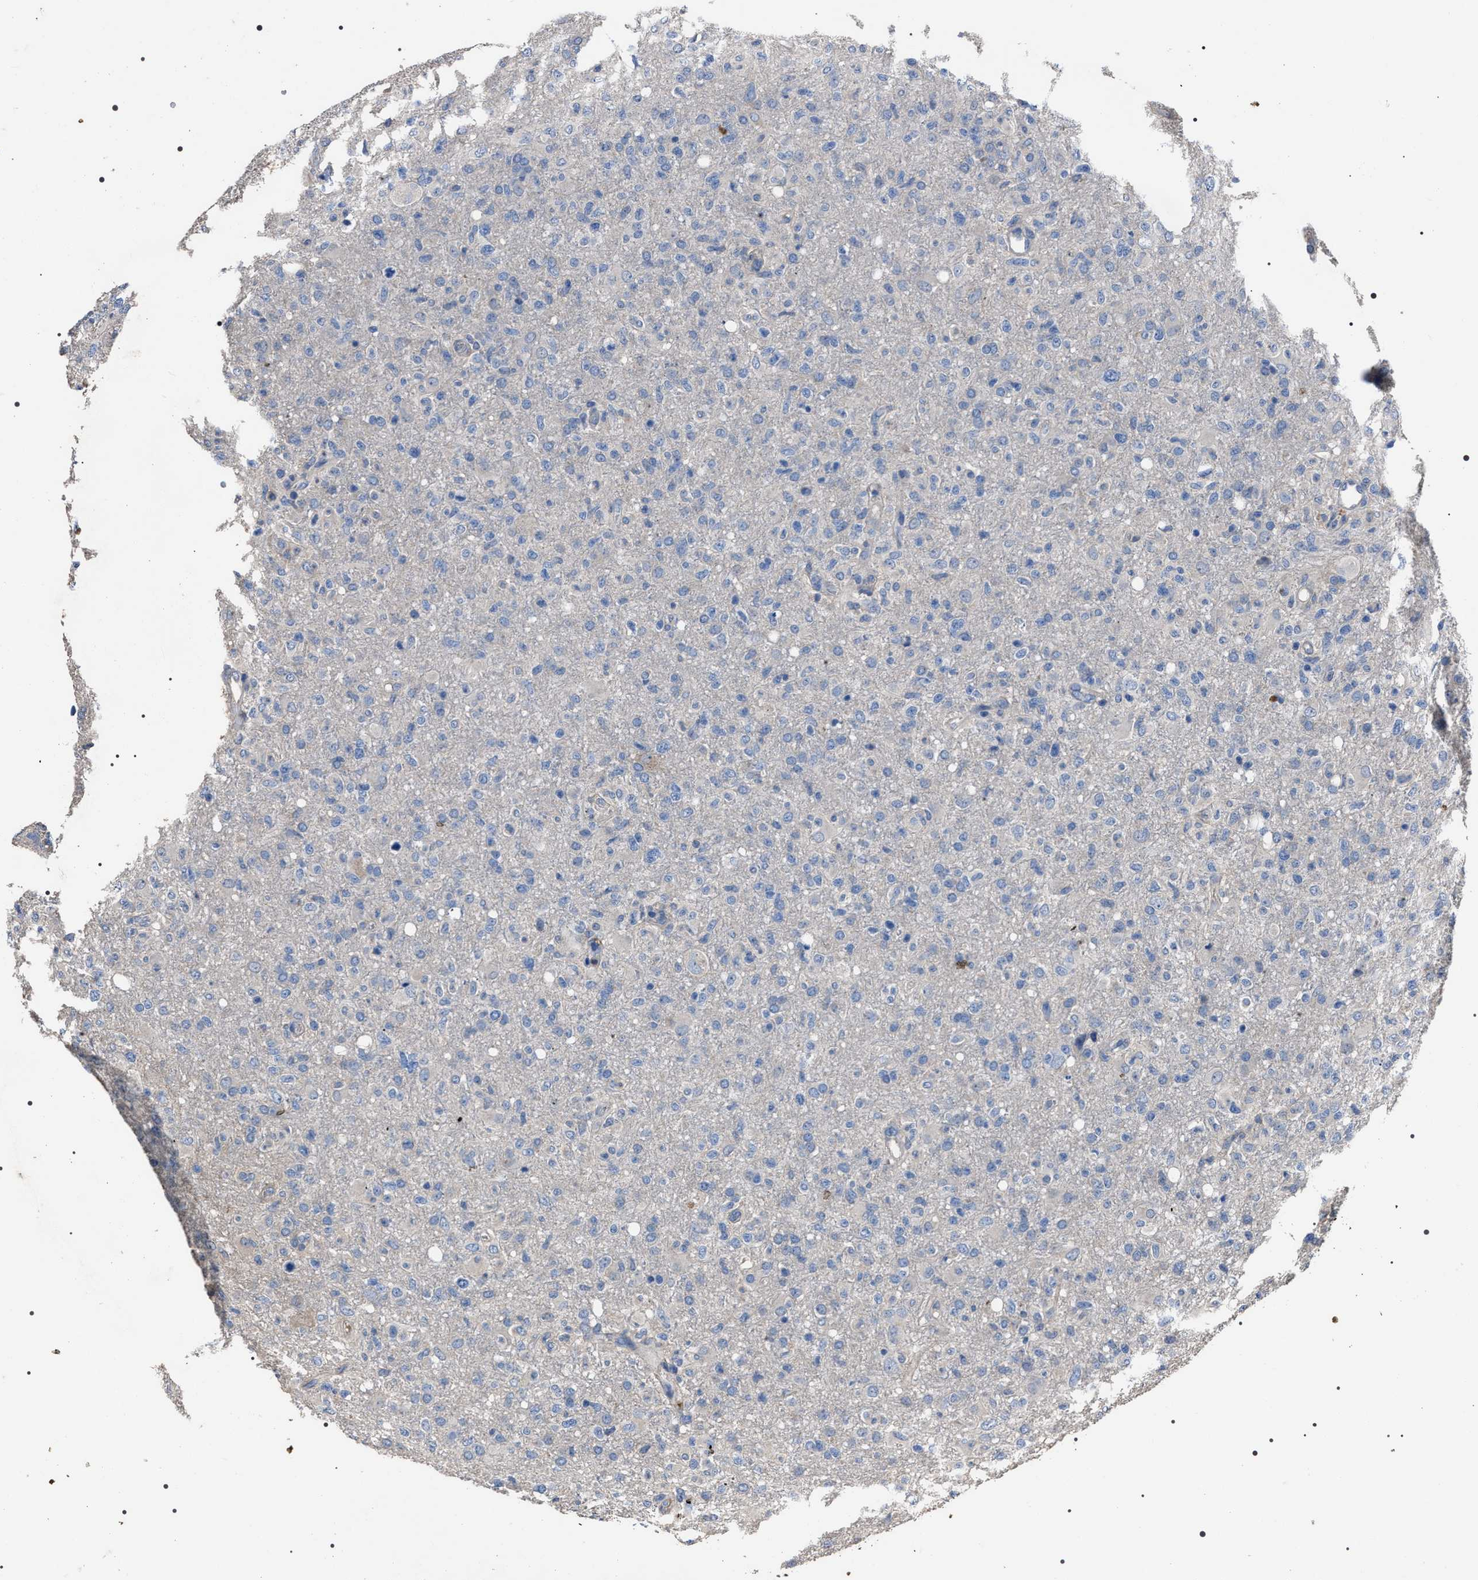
{"staining": {"intensity": "negative", "quantity": "none", "location": "none"}, "tissue": "glioma", "cell_type": "Tumor cells", "image_type": "cancer", "snomed": [{"axis": "morphology", "description": "Glioma, malignant, High grade"}, {"axis": "topography", "description": "Brain"}], "caption": "Immunohistochemistry (IHC) of human glioma exhibits no staining in tumor cells. The staining is performed using DAB (3,3'-diaminobenzidine) brown chromogen with nuclei counter-stained in using hematoxylin.", "gene": "TRIM54", "patient": {"sex": "female", "age": 57}}